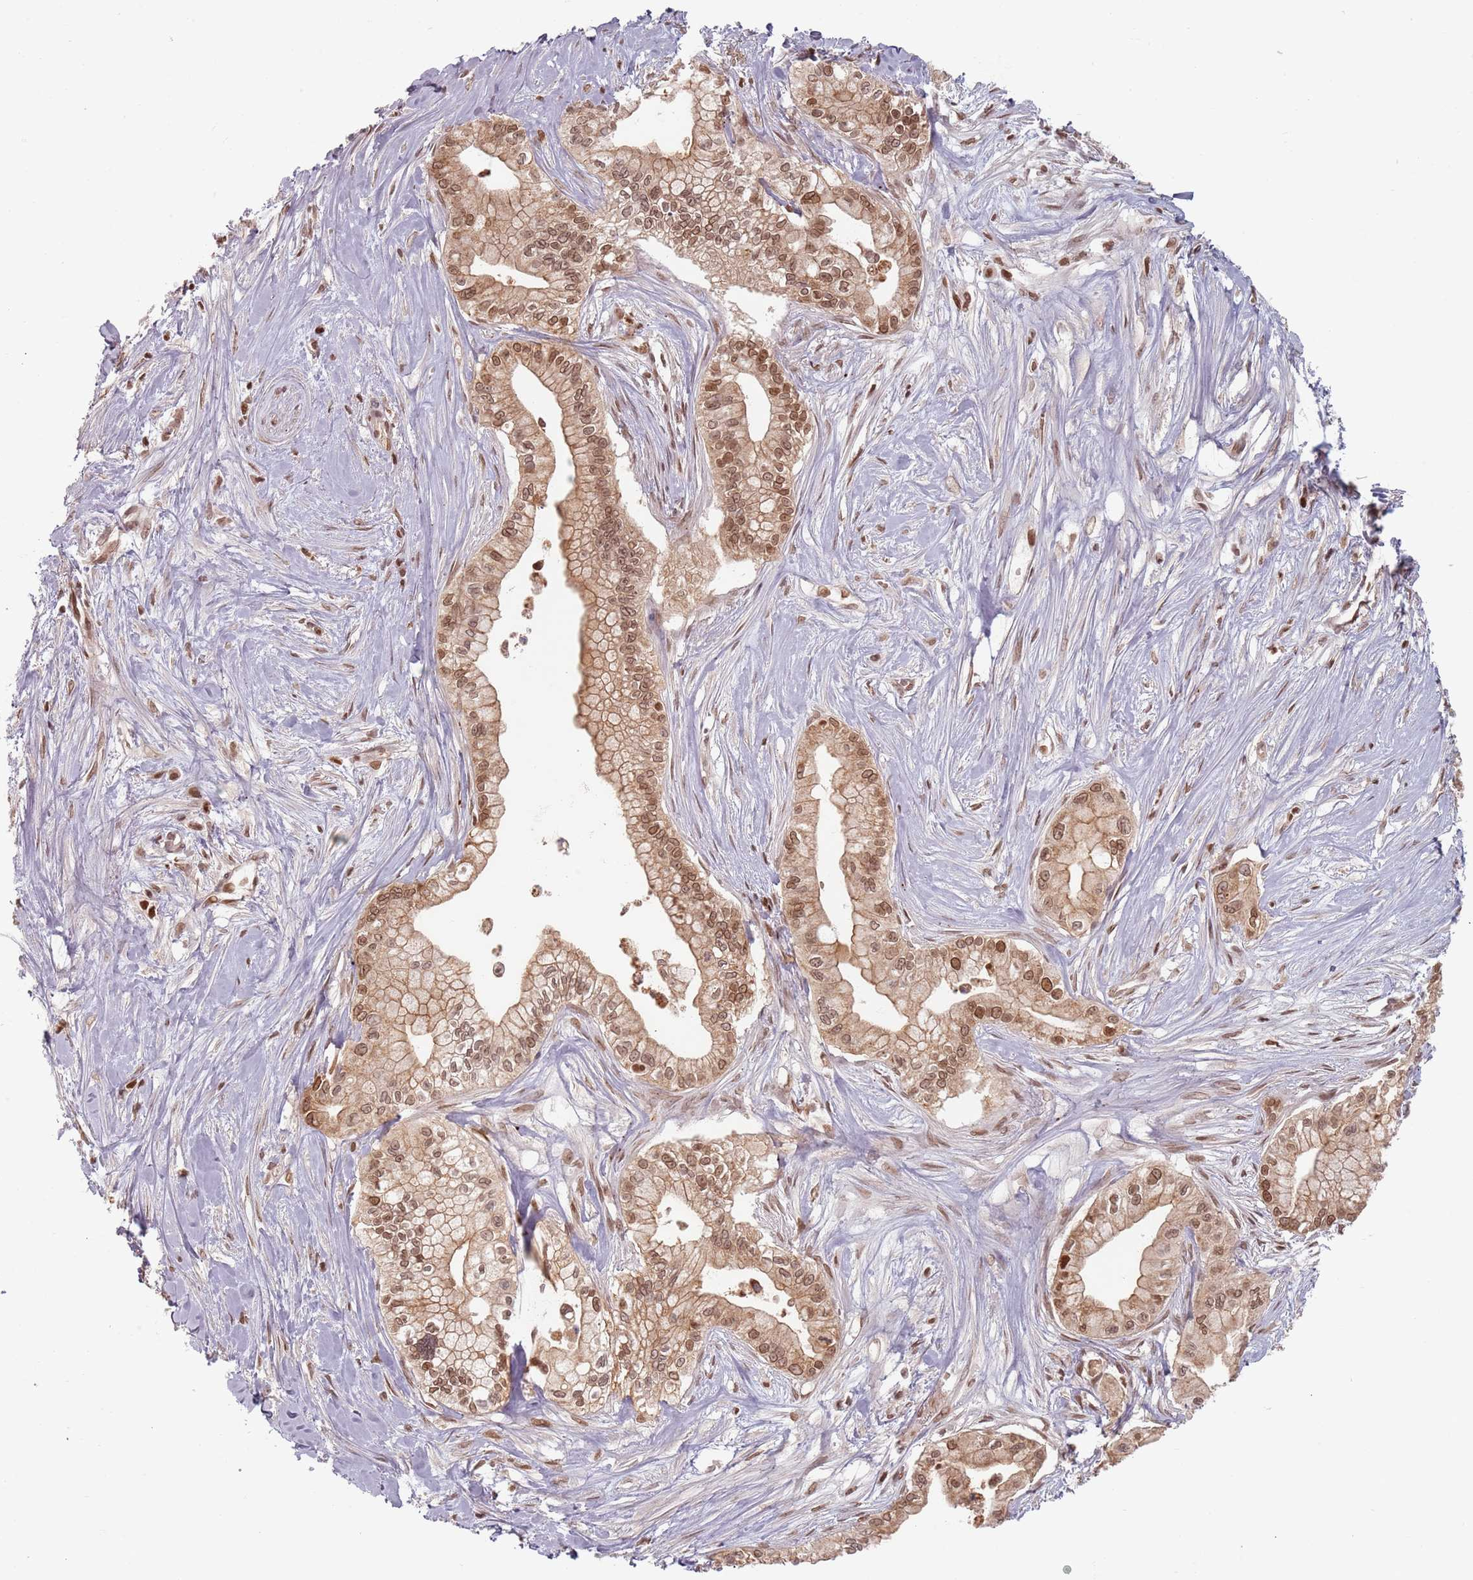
{"staining": {"intensity": "moderate", "quantity": ">75%", "location": "cytoplasmic/membranous,nuclear"}, "tissue": "pancreatic cancer", "cell_type": "Tumor cells", "image_type": "cancer", "snomed": [{"axis": "morphology", "description": "Adenocarcinoma, NOS"}, {"axis": "topography", "description": "Pancreas"}], "caption": "Moderate cytoplasmic/membranous and nuclear expression for a protein is identified in about >75% of tumor cells of pancreatic cancer using IHC.", "gene": "NUP50", "patient": {"sex": "male", "age": 78}}